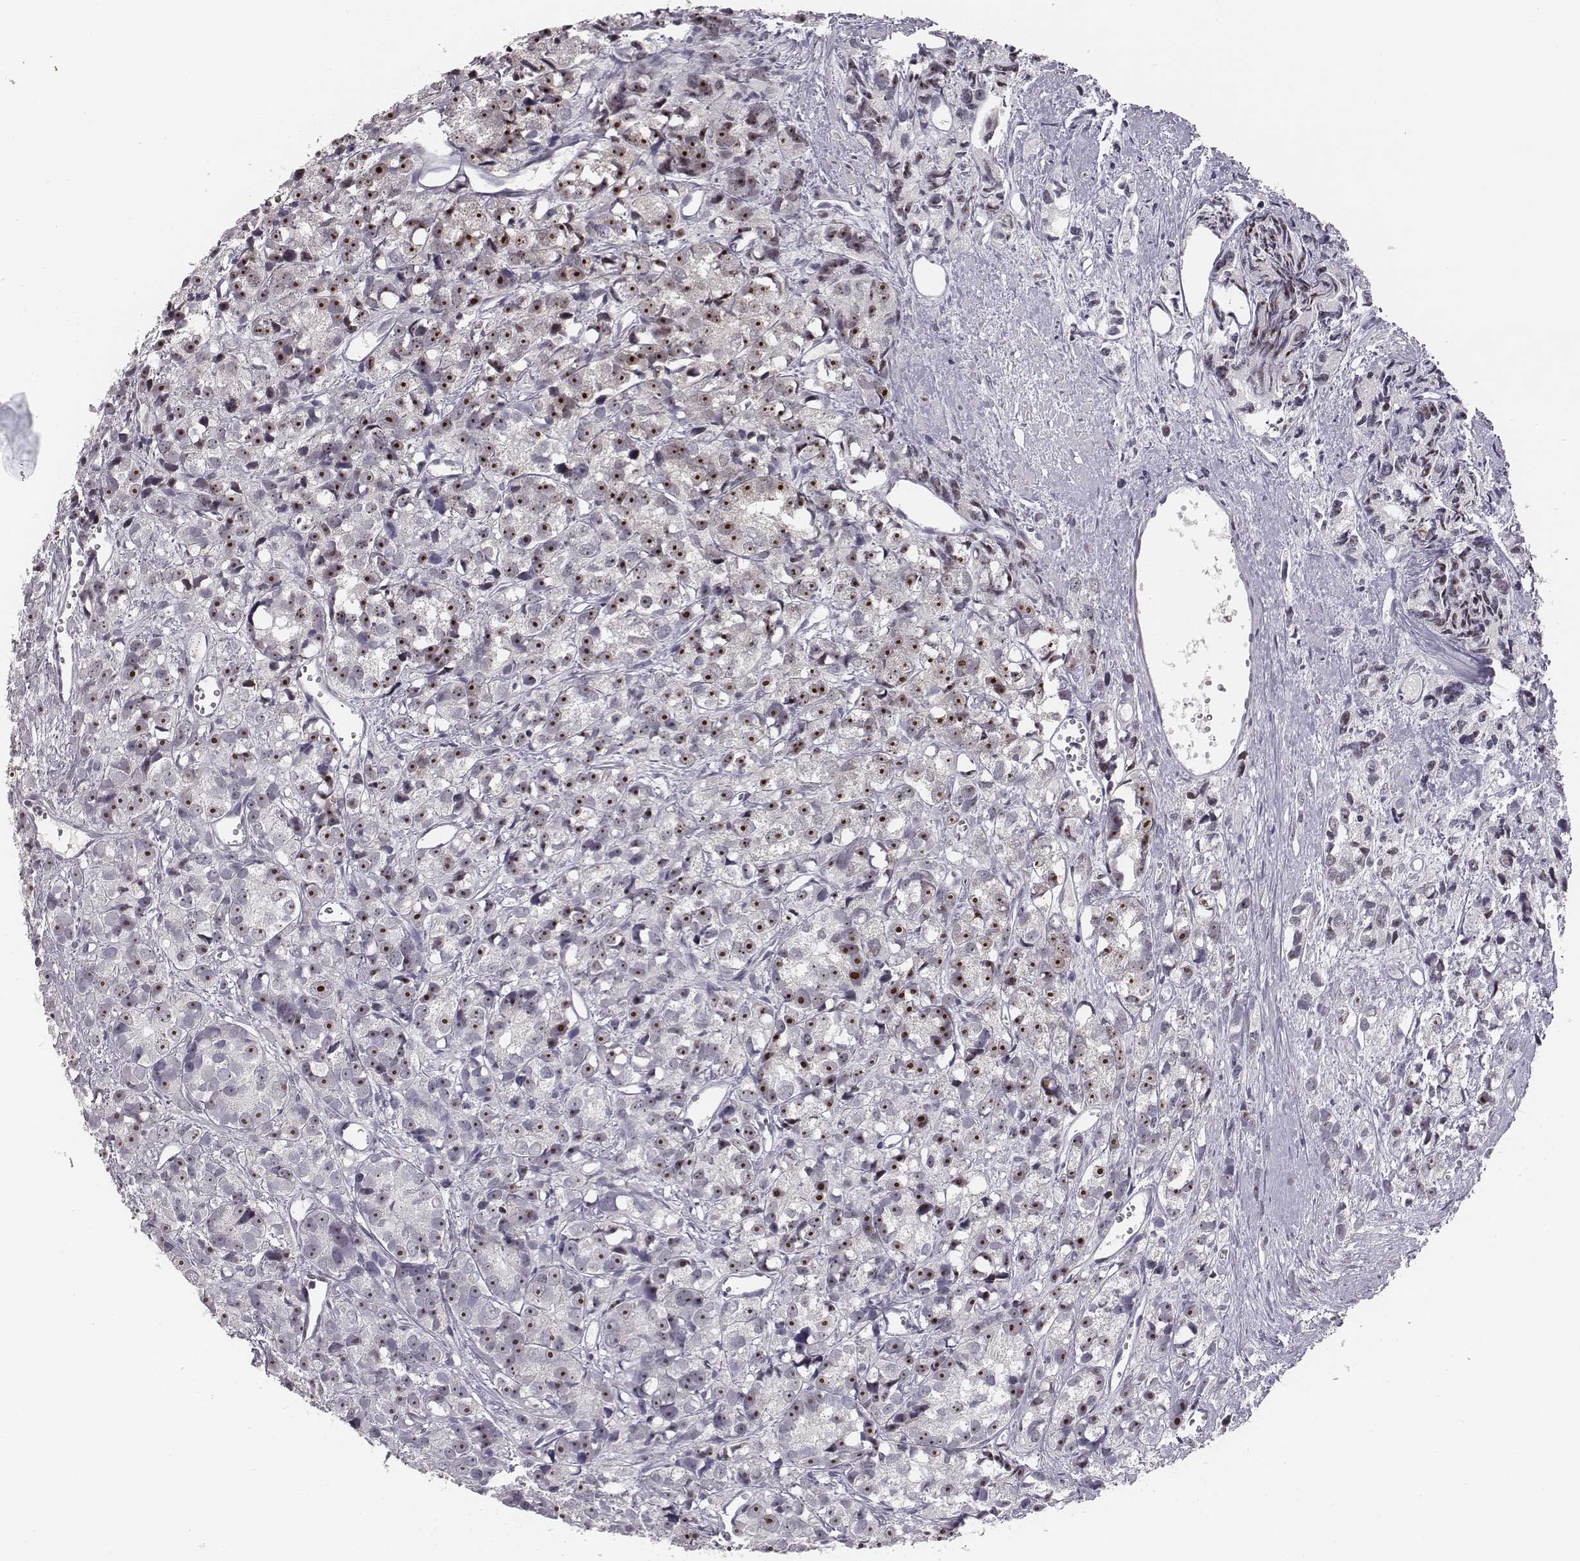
{"staining": {"intensity": "strong", "quantity": ">75%", "location": "nuclear"}, "tissue": "prostate cancer", "cell_type": "Tumor cells", "image_type": "cancer", "snomed": [{"axis": "morphology", "description": "Adenocarcinoma, High grade"}, {"axis": "topography", "description": "Prostate"}], "caption": "Strong nuclear staining for a protein is identified in about >75% of tumor cells of prostate cancer using immunohistochemistry.", "gene": "NIFK", "patient": {"sex": "male", "age": 77}}